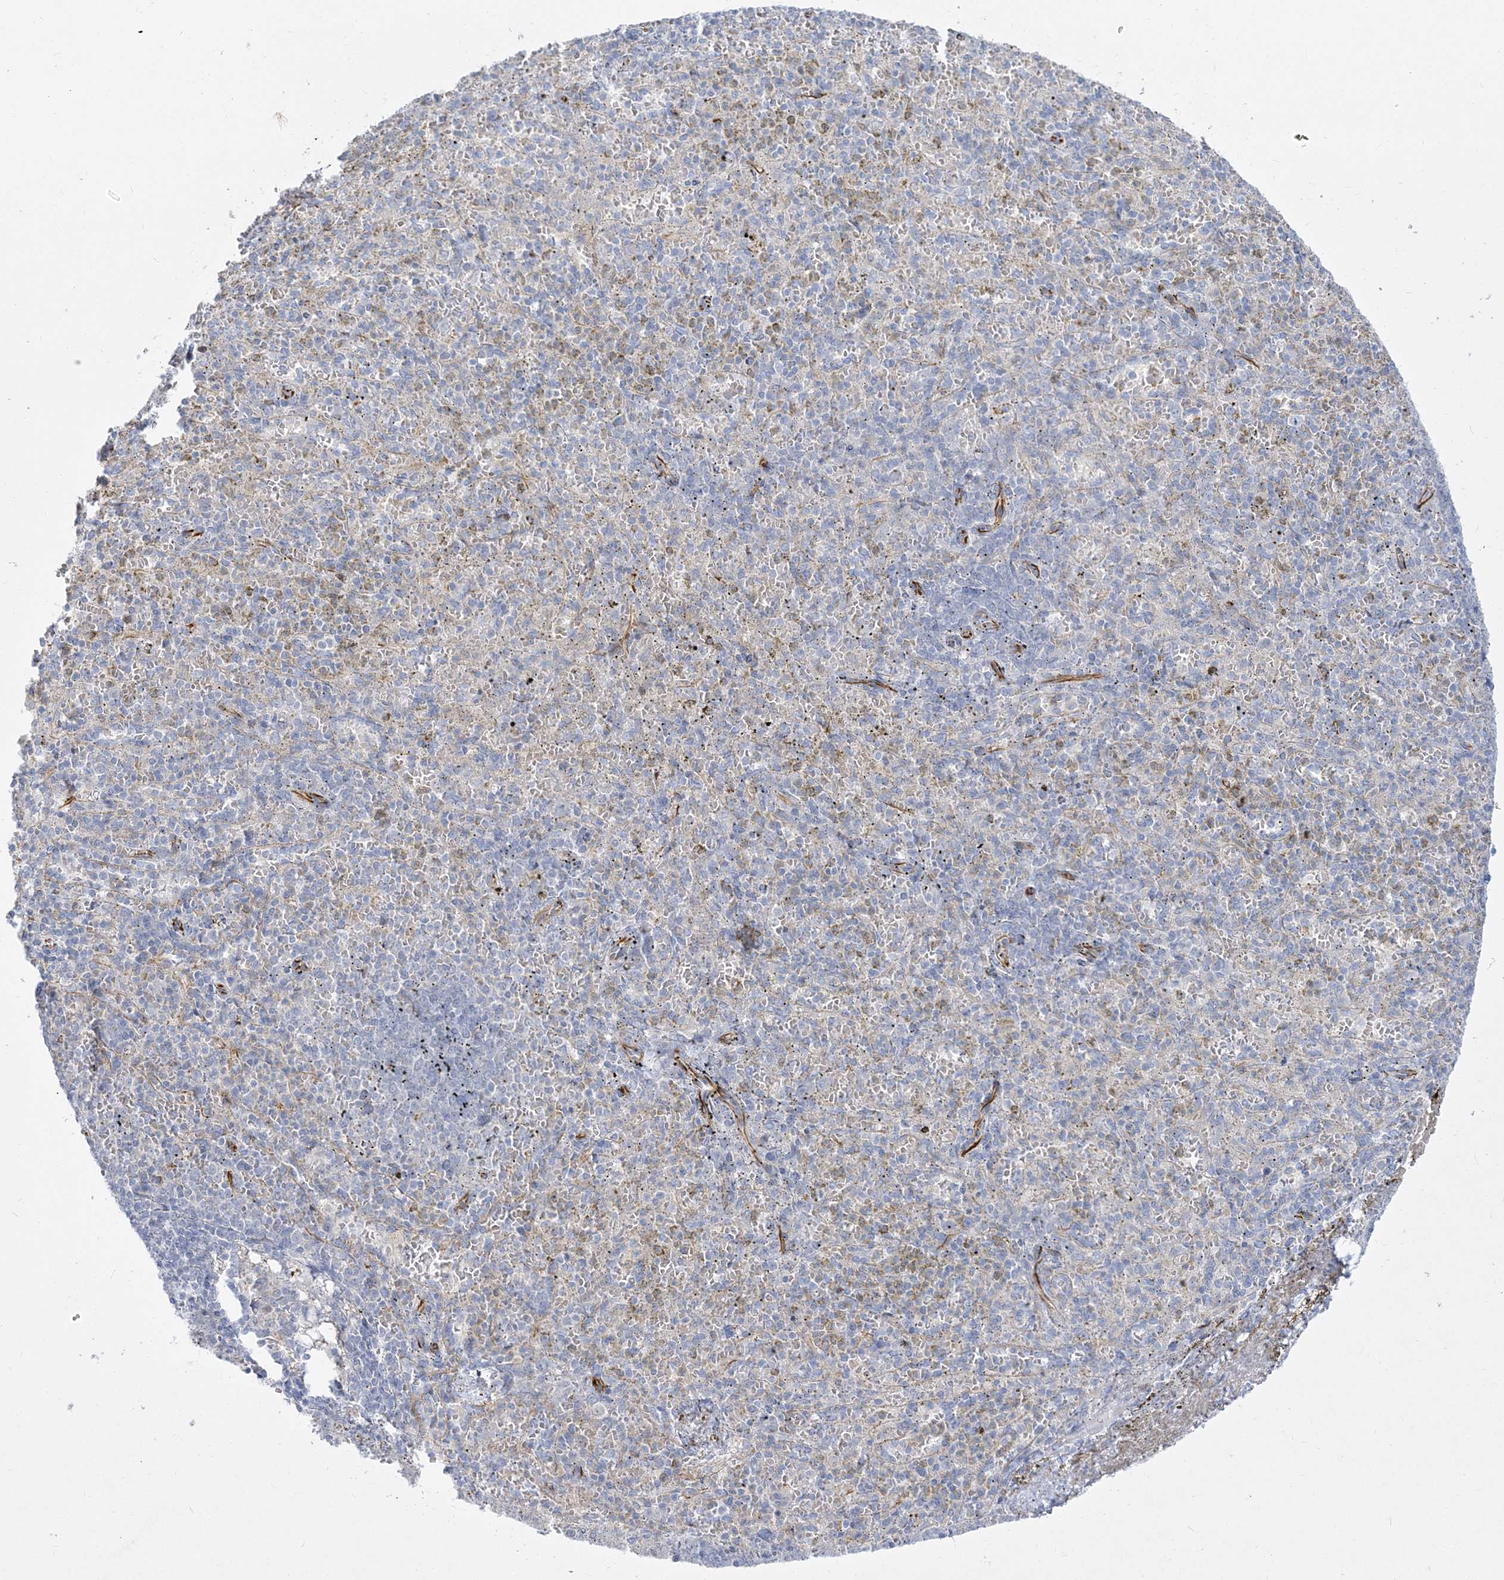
{"staining": {"intensity": "negative", "quantity": "none", "location": "none"}, "tissue": "spleen", "cell_type": "Cells in red pulp", "image_type": "normal", "snomed": [{"axis": "morphology", "description": "Normal tissue, NOS"}, {"axis": "topography", "description": "Spleen"}], "caption": "An immunohistochemistry micrograph of unremarkable spleen is shown. There is no staining in cells in red pulp of spleen.", "gene": "GPAT2", "patient": {"sex": "female", "age": 74}}